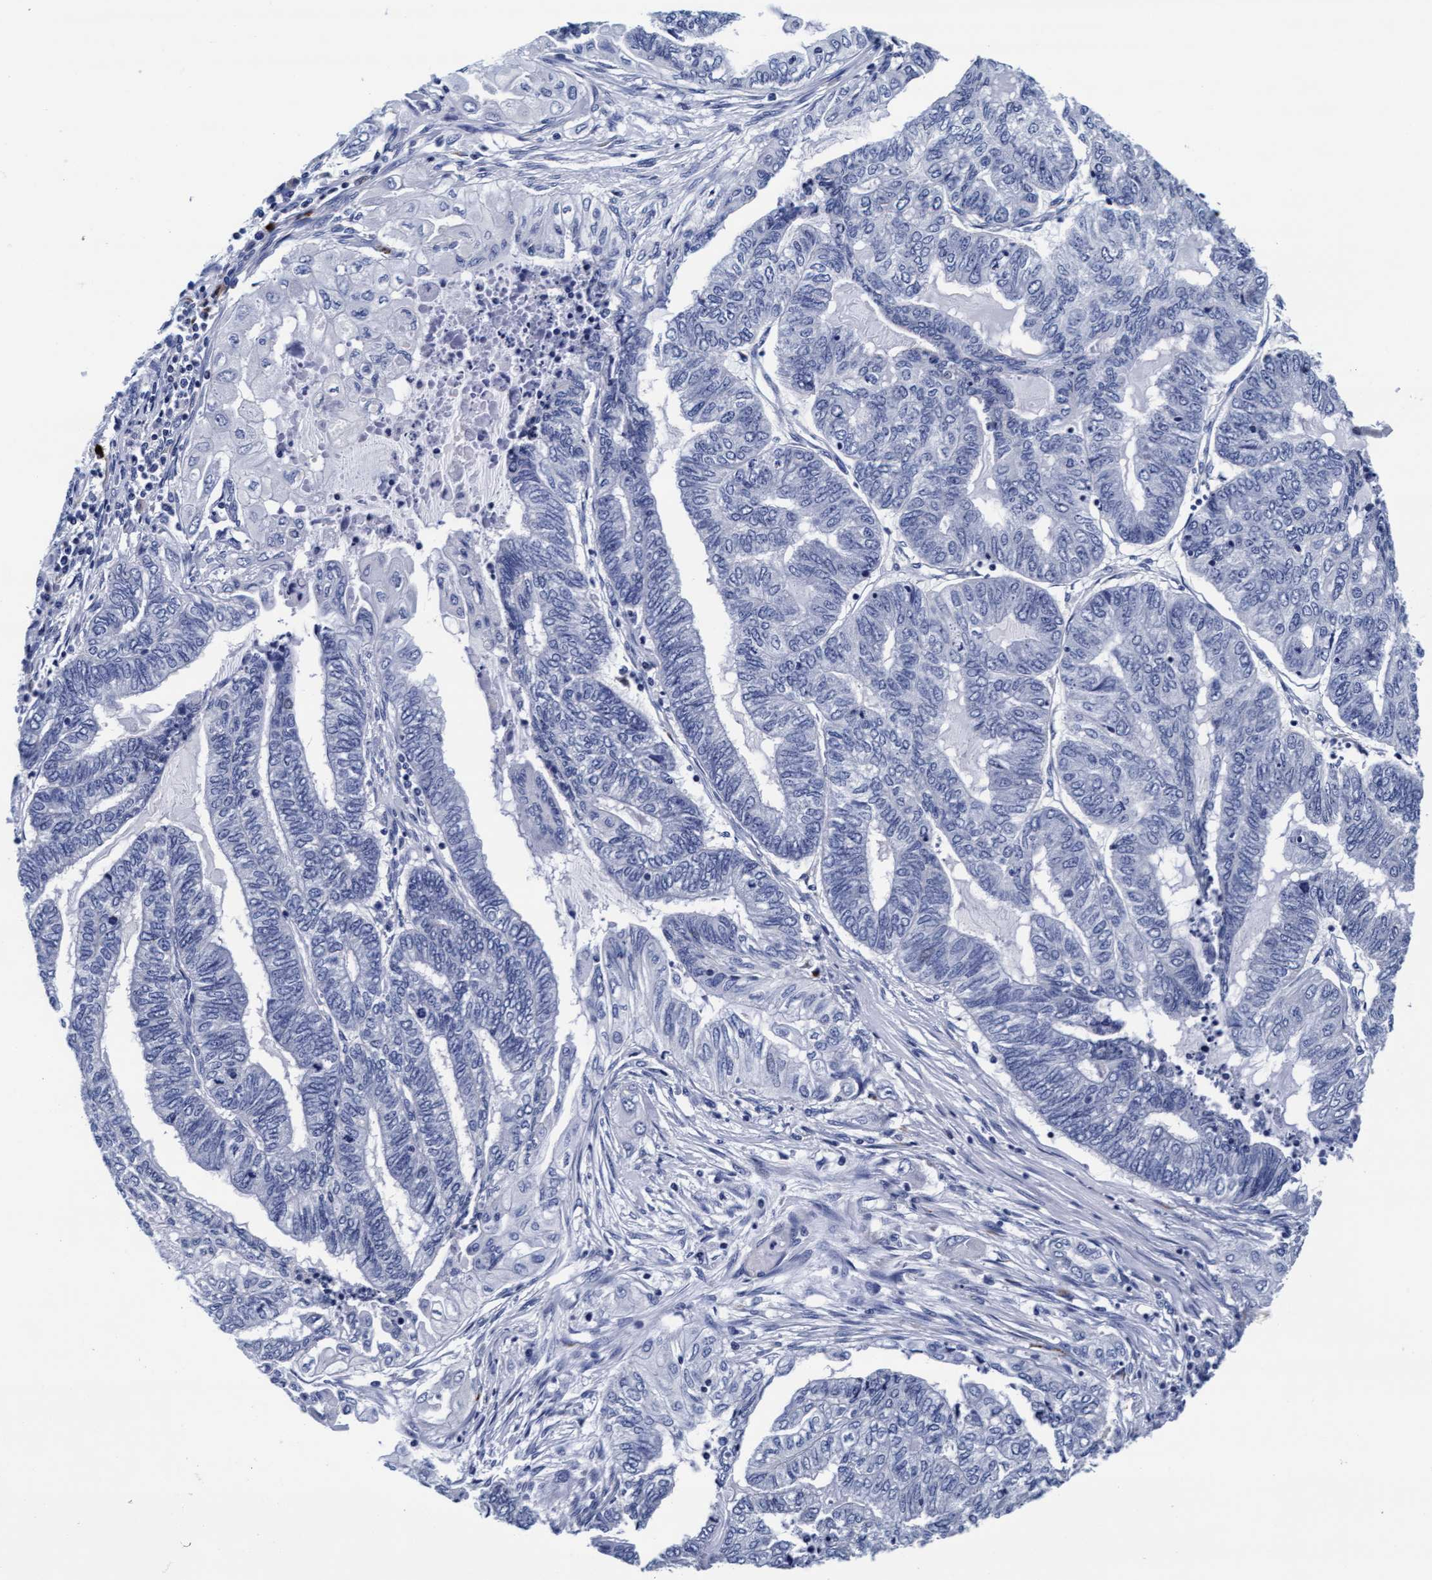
{"staining": {"intensity": "negative", "quantity": "none", "location": "none"}, "tissue": "endometrial cancer", "cell_type": "Tumor cells", "image_type": "cancer", "snomed": [{"axis": "morphology", "description": "Adenocarcinoma, NOS"}, {"axis": "topography", "description": "Uterus"}, {"axis": "topography", "description": "Endometrium"}], "caption": "Adenocarcinoma (endometrial) stained for a protein using immunohistochemistry (IHC) reveals no staining tumor cells.", "gene": "ARSG", "patient": {"sex": "female", "age": 70}}